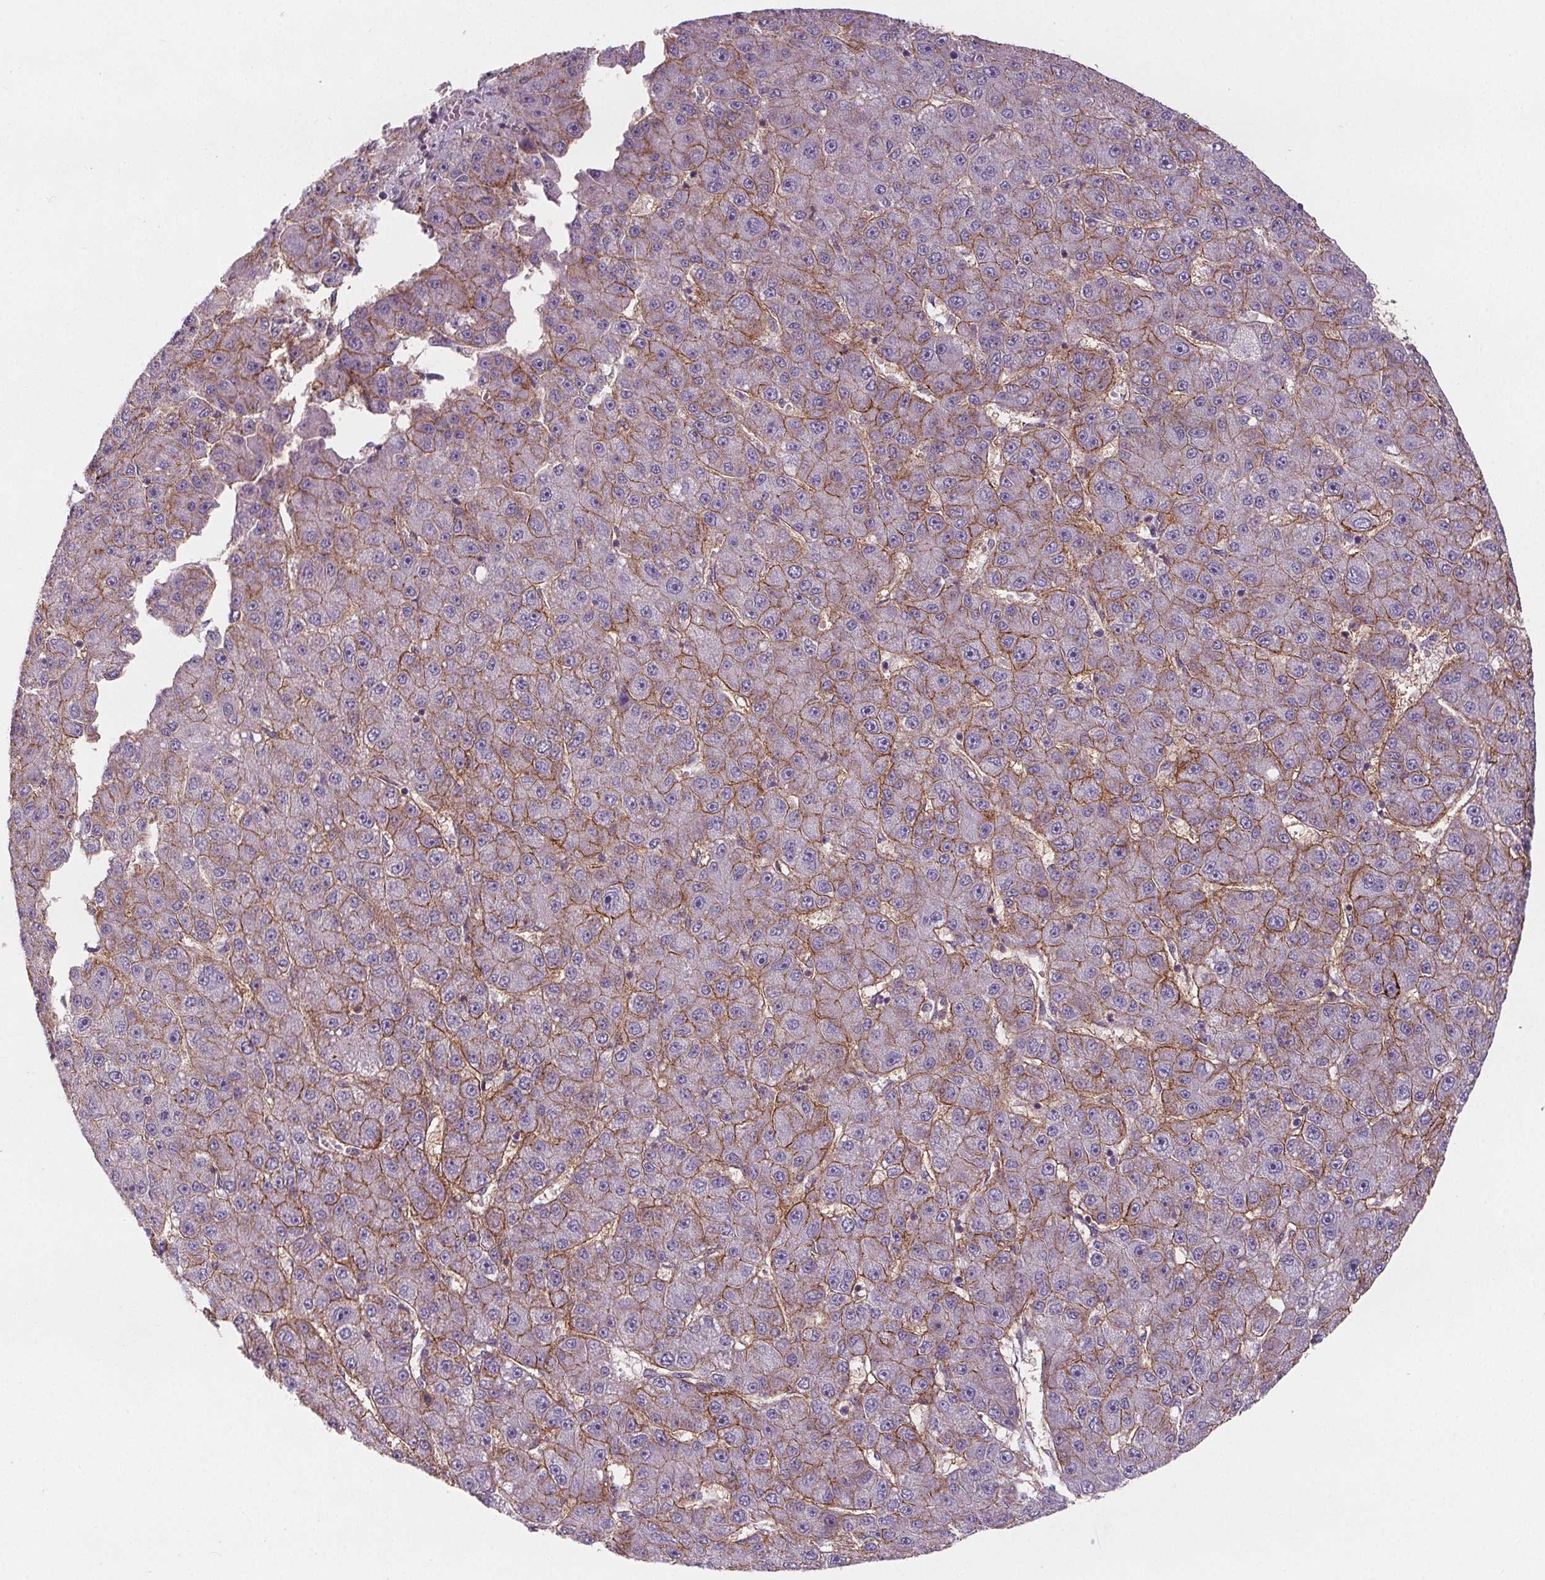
{"staining": {"intensity": "moderate", "quantity": "<25%", "location": "cytoplasmic/membranous"}, "tissue": "liver cancer", "cell_type": "Tumor cells", "image_type": "cancer", "snomed": [{"axis": "morphology", "description": "Carcinoma, Hepatocellular, NOS"}, {"axis": "topography", "description": "Liver"}], "caption": "This histopathology image displays liver cancer (hepatocellular carcinoma) stained with immunohistochemistry to label a protein in brown. The cytoplasmic/membranous of tumor cells show moderate positivity for the protein. Nuclei are counter-stained blue.", "gene": "ATP1A1", "patient": {"sex": "male", "age": 67}}